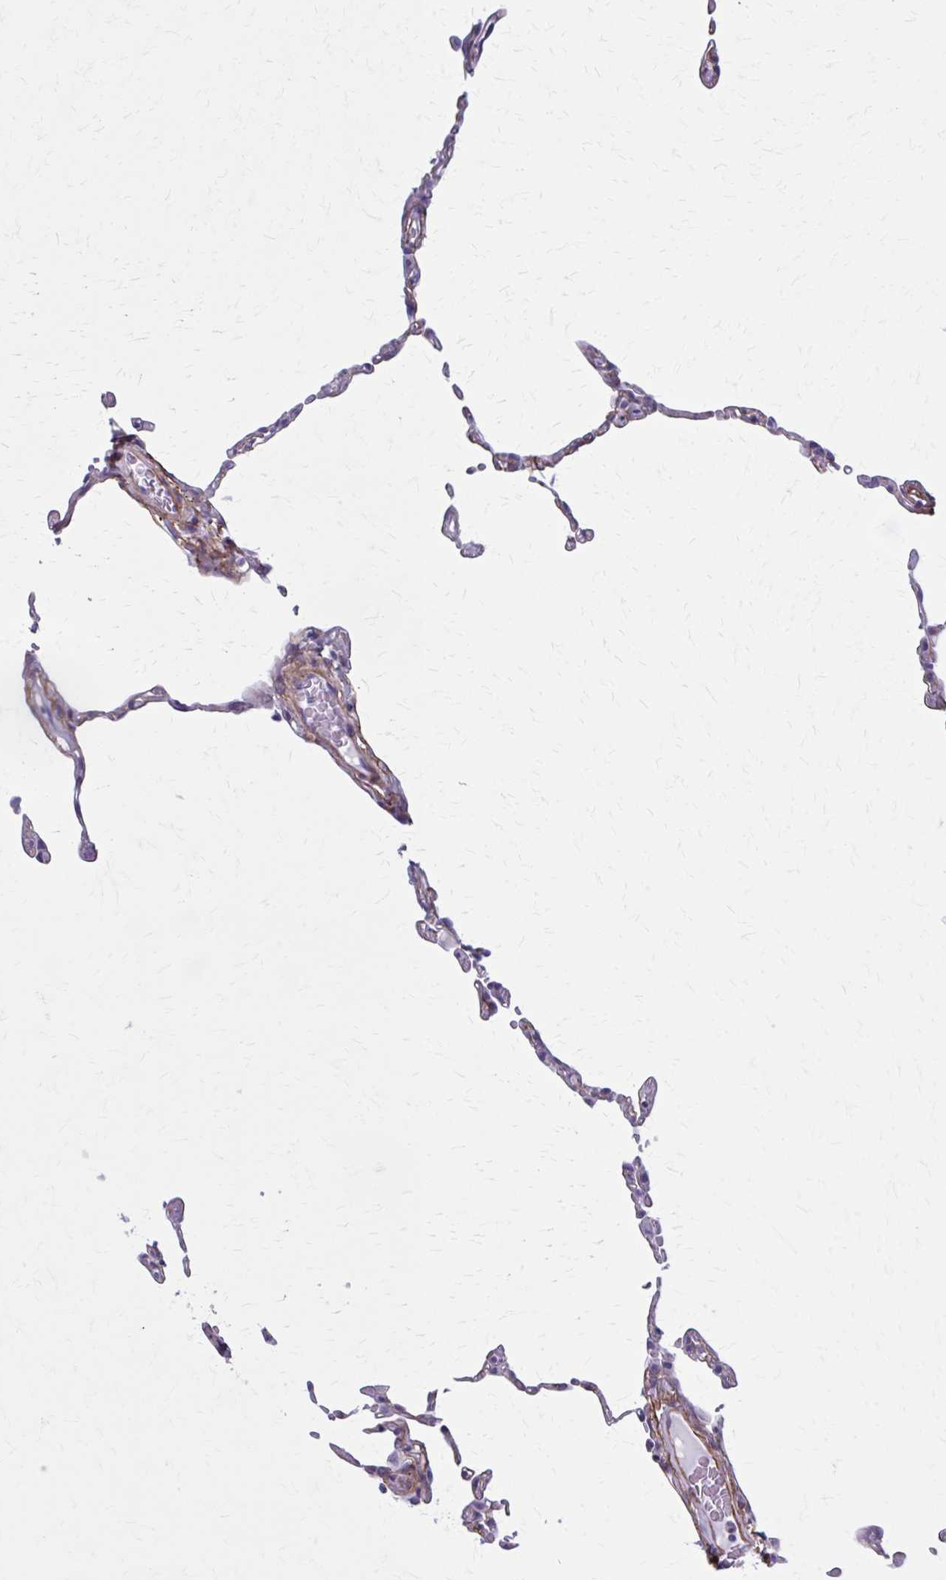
{"staining": {"intensity": "negative", "quantity": "none", "location": "none"}, "tissue": "lung", "cell_type": "Alveolar cells", "image_type": "normal", "snomed": [{"axis": "morphology", "description": "Normal tissue, NOS"}, {"axis": "topography", "description": "Lung"}], "caption": "Immunohistochemistry (IHC) image of unremarkable lung: human lung stained with DAB (3,3'-diaminobenzidine) shows no significant protein staining in alveolar cells.", "gene": "AKAP12", "patient": {"sex": "female", "age": 57}}